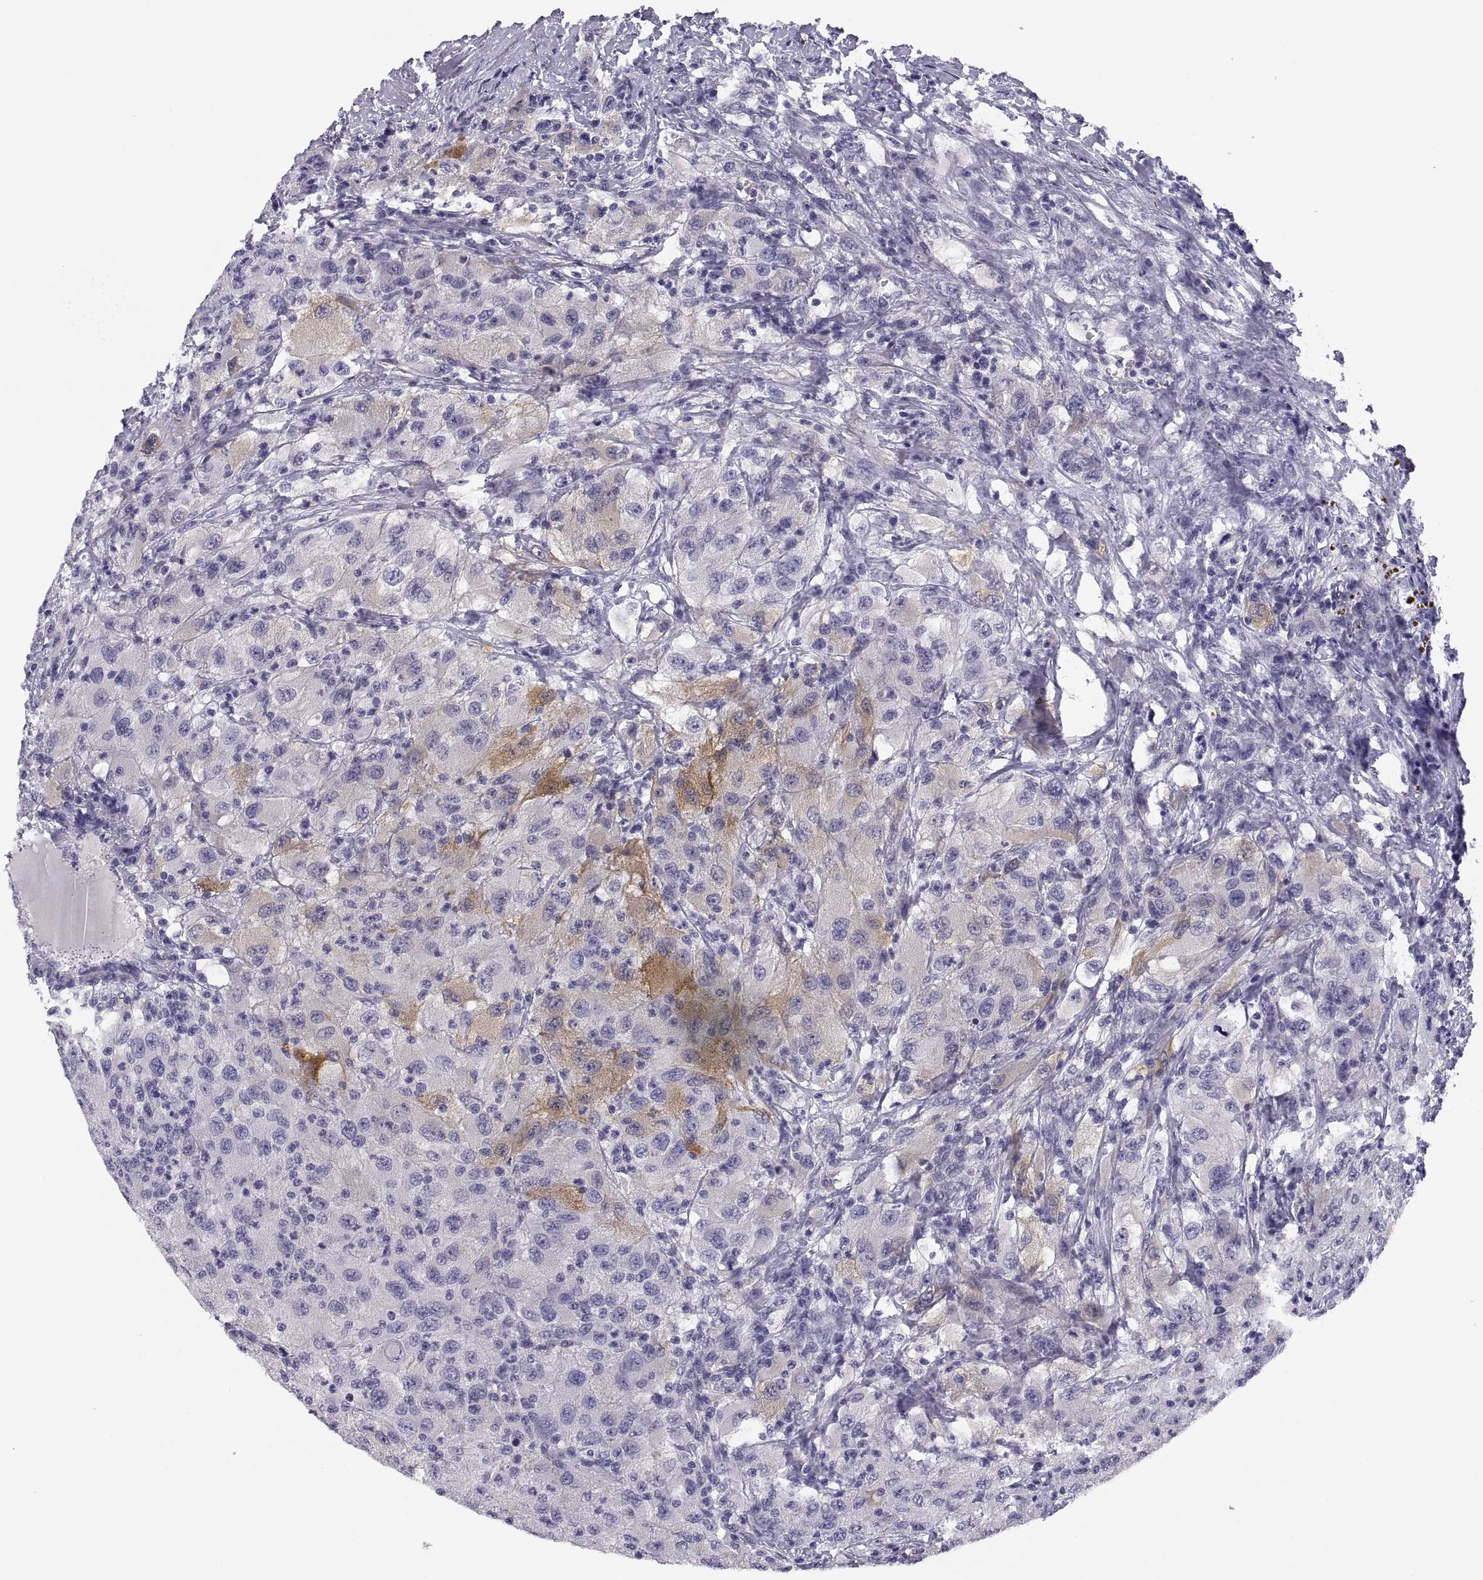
{"staining": {"intensity": "moderate", "quantity": "<25%", "location": "cytoplasmic/membranous"}, "tissue": "renal cancer", "cell_type": "Tumor cells", "image_type": "cancer", "snomed": [{"axis": "morphology", "description": "Adenocarcinoma, NOS"}, {"axis": "topography", "description": "Kidney"}], "caption": "Adenocarcinoma (renal) stained for a protein (brown) shows moderate cytoplasmic/membranous positive staining in approximately <25% of tumor cells.", "gene": "STRC", "patient": {"sex": "female", "age": 67}}